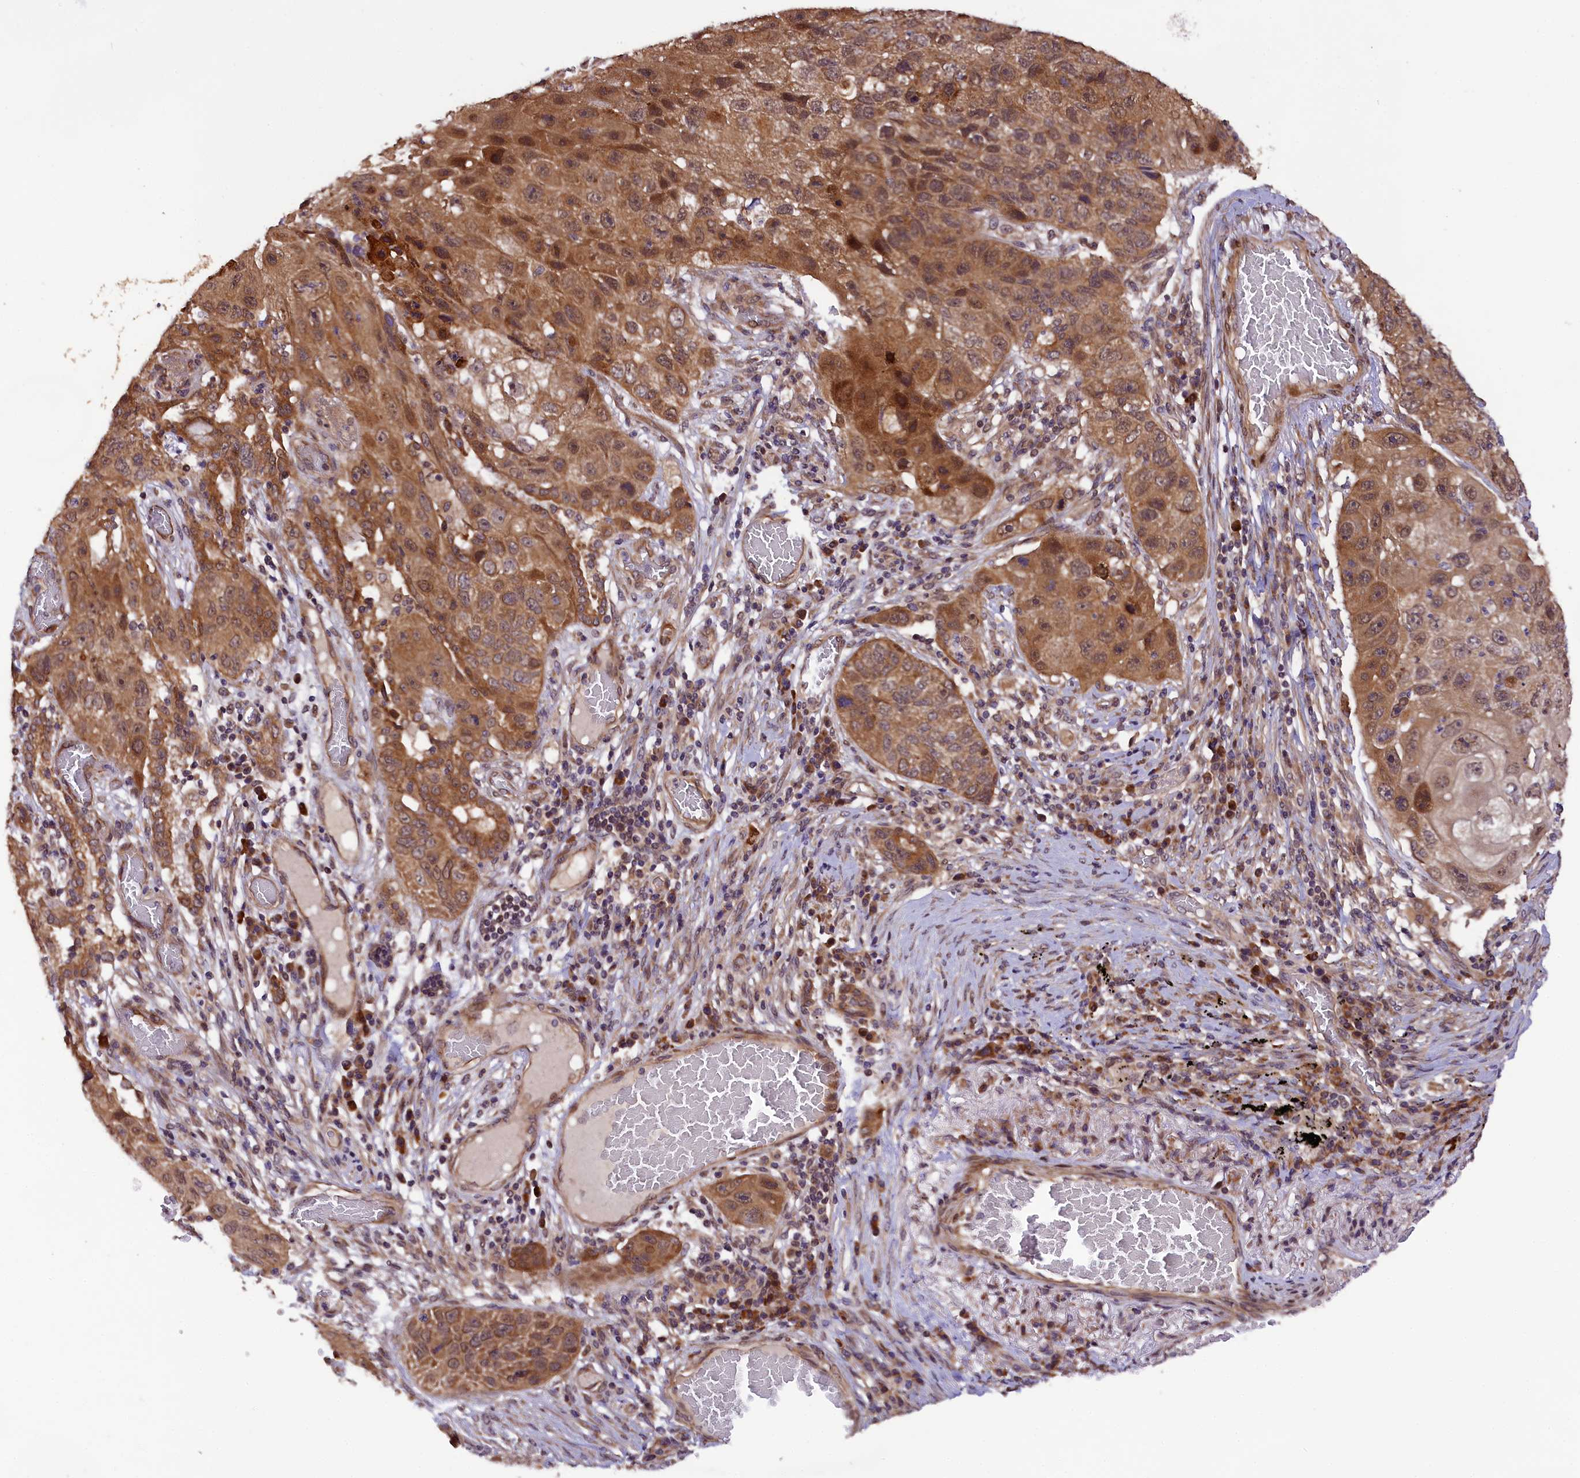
{"staining": {"intensity": "moderate", "quantity": ">75%", "location": "cytoplasmic/membranous"}, "tissue": "lung cancer", "cell_type": "Tumor cells", "image_type": "cancer", "snomed": [{"axis": "morphology", "description": "Squamous cell carcinoma, NOS"}, {"axis": "topography", "description": "Lung"}], "caption": "Immunohistochemistry (IHC) micrograph of neoplastic tissue: human lung squamous cell carcinoma stained using IHC reveals medium levels of moderate protein expression localized specifically in the cytoplasmic/membranous of tumor cells, appearing as a cytoplasmic/membranous brown color.", "gene": "DOHH", "patient": {"sex": "male", "age": 61}}